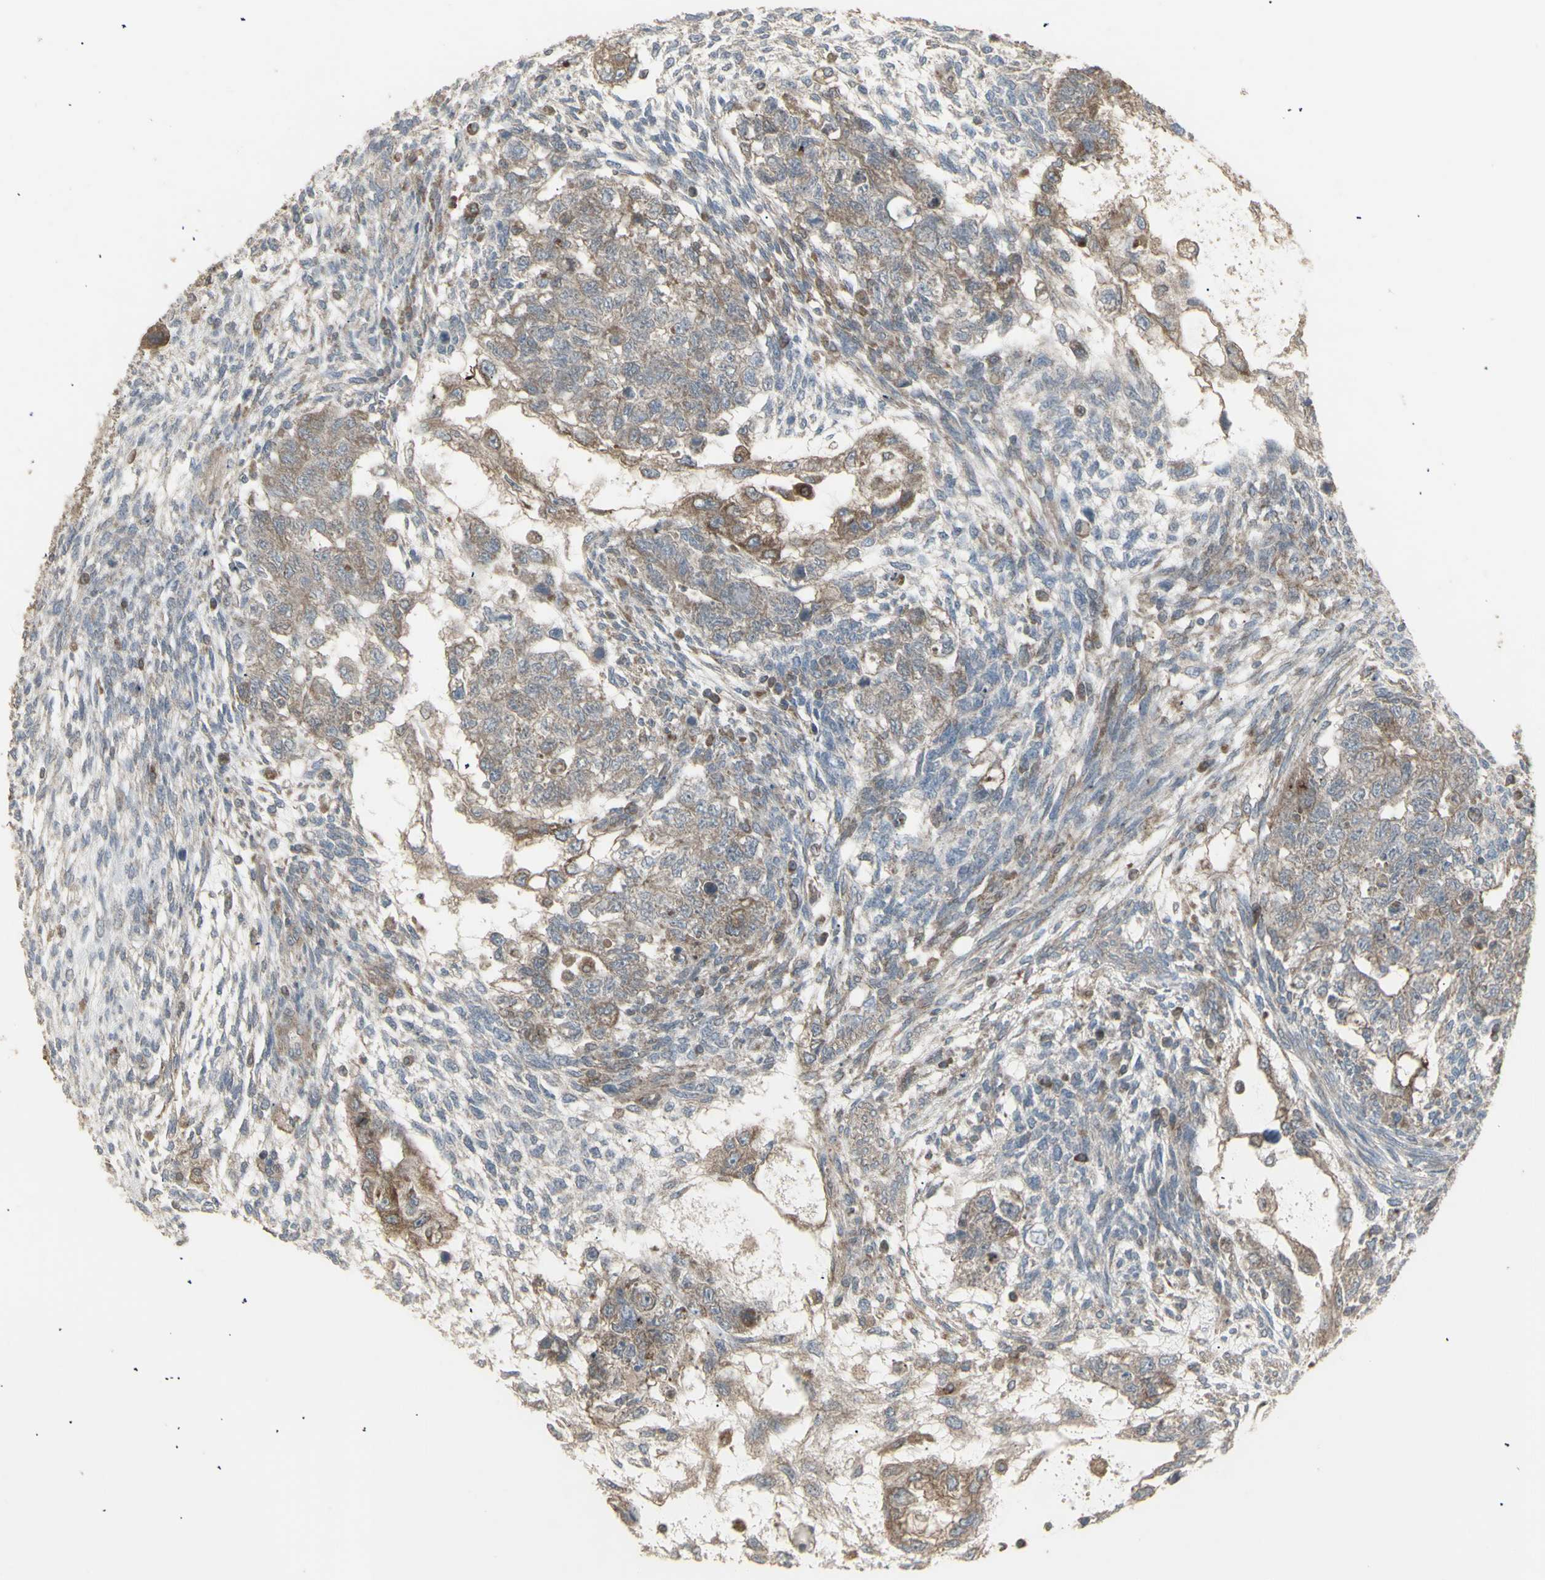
{"staining": {"intensity": "moderate", "quantity": ">75%", "location": "cytoplasmic/membranous"}, "tissue": "testis cancer", "cell_type": "Tumor cells", "image_type": "cancer", "snomed": [{"axis": "morphology", "description": "Normal tissue, NOS"}, {"axis": "morphology", "description": "Carcinoma, Embryonal, NOS"}, {"axis": "topography", "description": "Testis"}], "caption": "Immunohistochemistry of testis embryonal carcinoma shows medium levels of moderate cytoplasmic/membranous staining in approximately >75% of tumor cells. The protein of interest is stained brown, and the nuclei are stained in blue (DAB (3,3'-diaminobenzidine) IHC with brightfield microscopy, high magnification).", "gene": "RNASEL", "patient": {"sex": "male", "age": 36}}